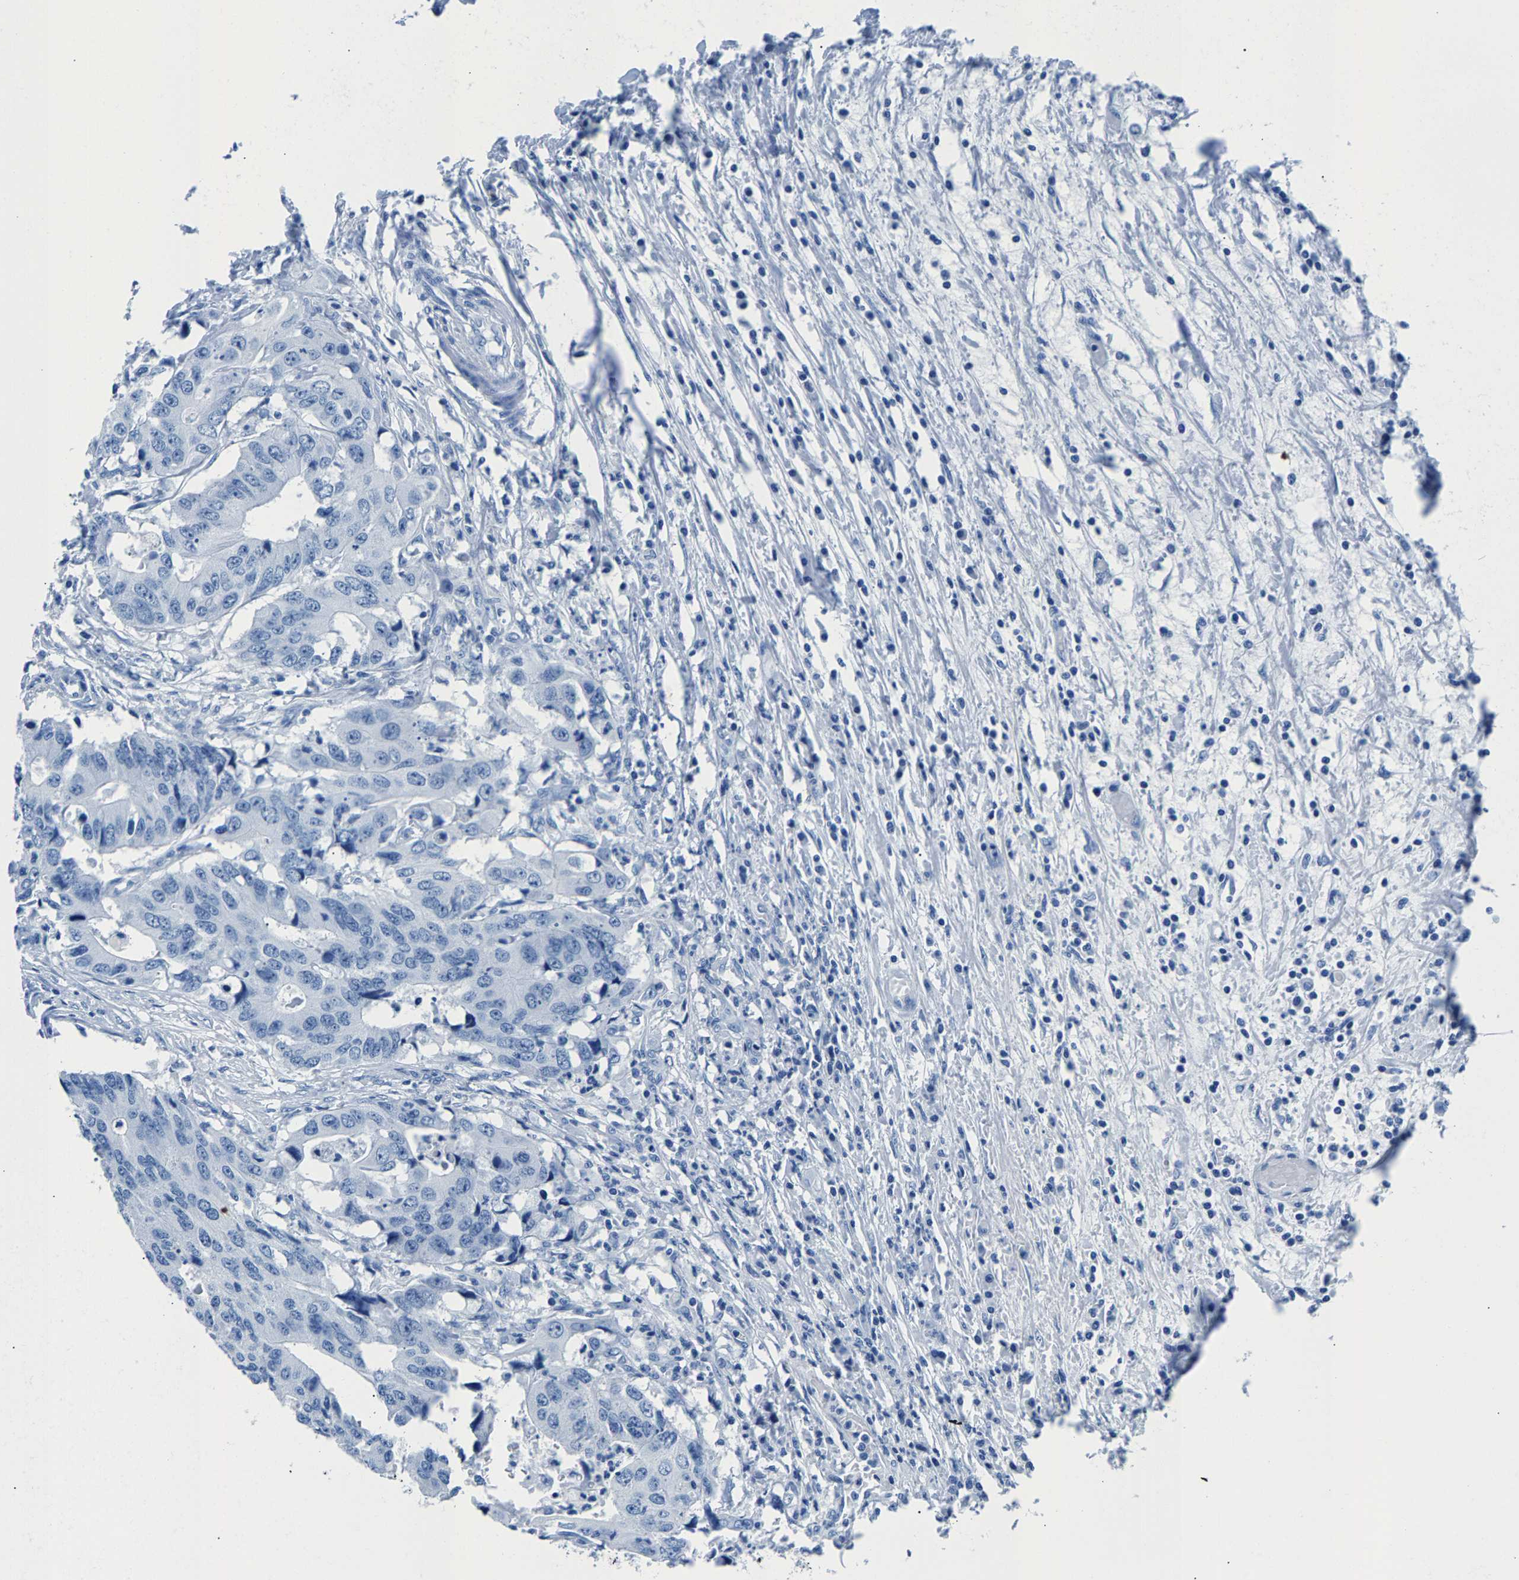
{"staining": {"intensity": "negative", "quantity": "none", "location": "none"}, "tissue": "colorectal cancer", "cell_type": "Tumor cells", "image_type": "cancer", "snomed": [{"axis": "morphology", "description": "Adenocarcinoma, NOS"}, {"axis": "topography", "description": "Colon"}], "caption": "DAB immunohistochemical staining of colorectal cancer displays no significant staining in tumor cells.", "gene": "CPS1", "patient": {"sex": "male", "age": 71}}